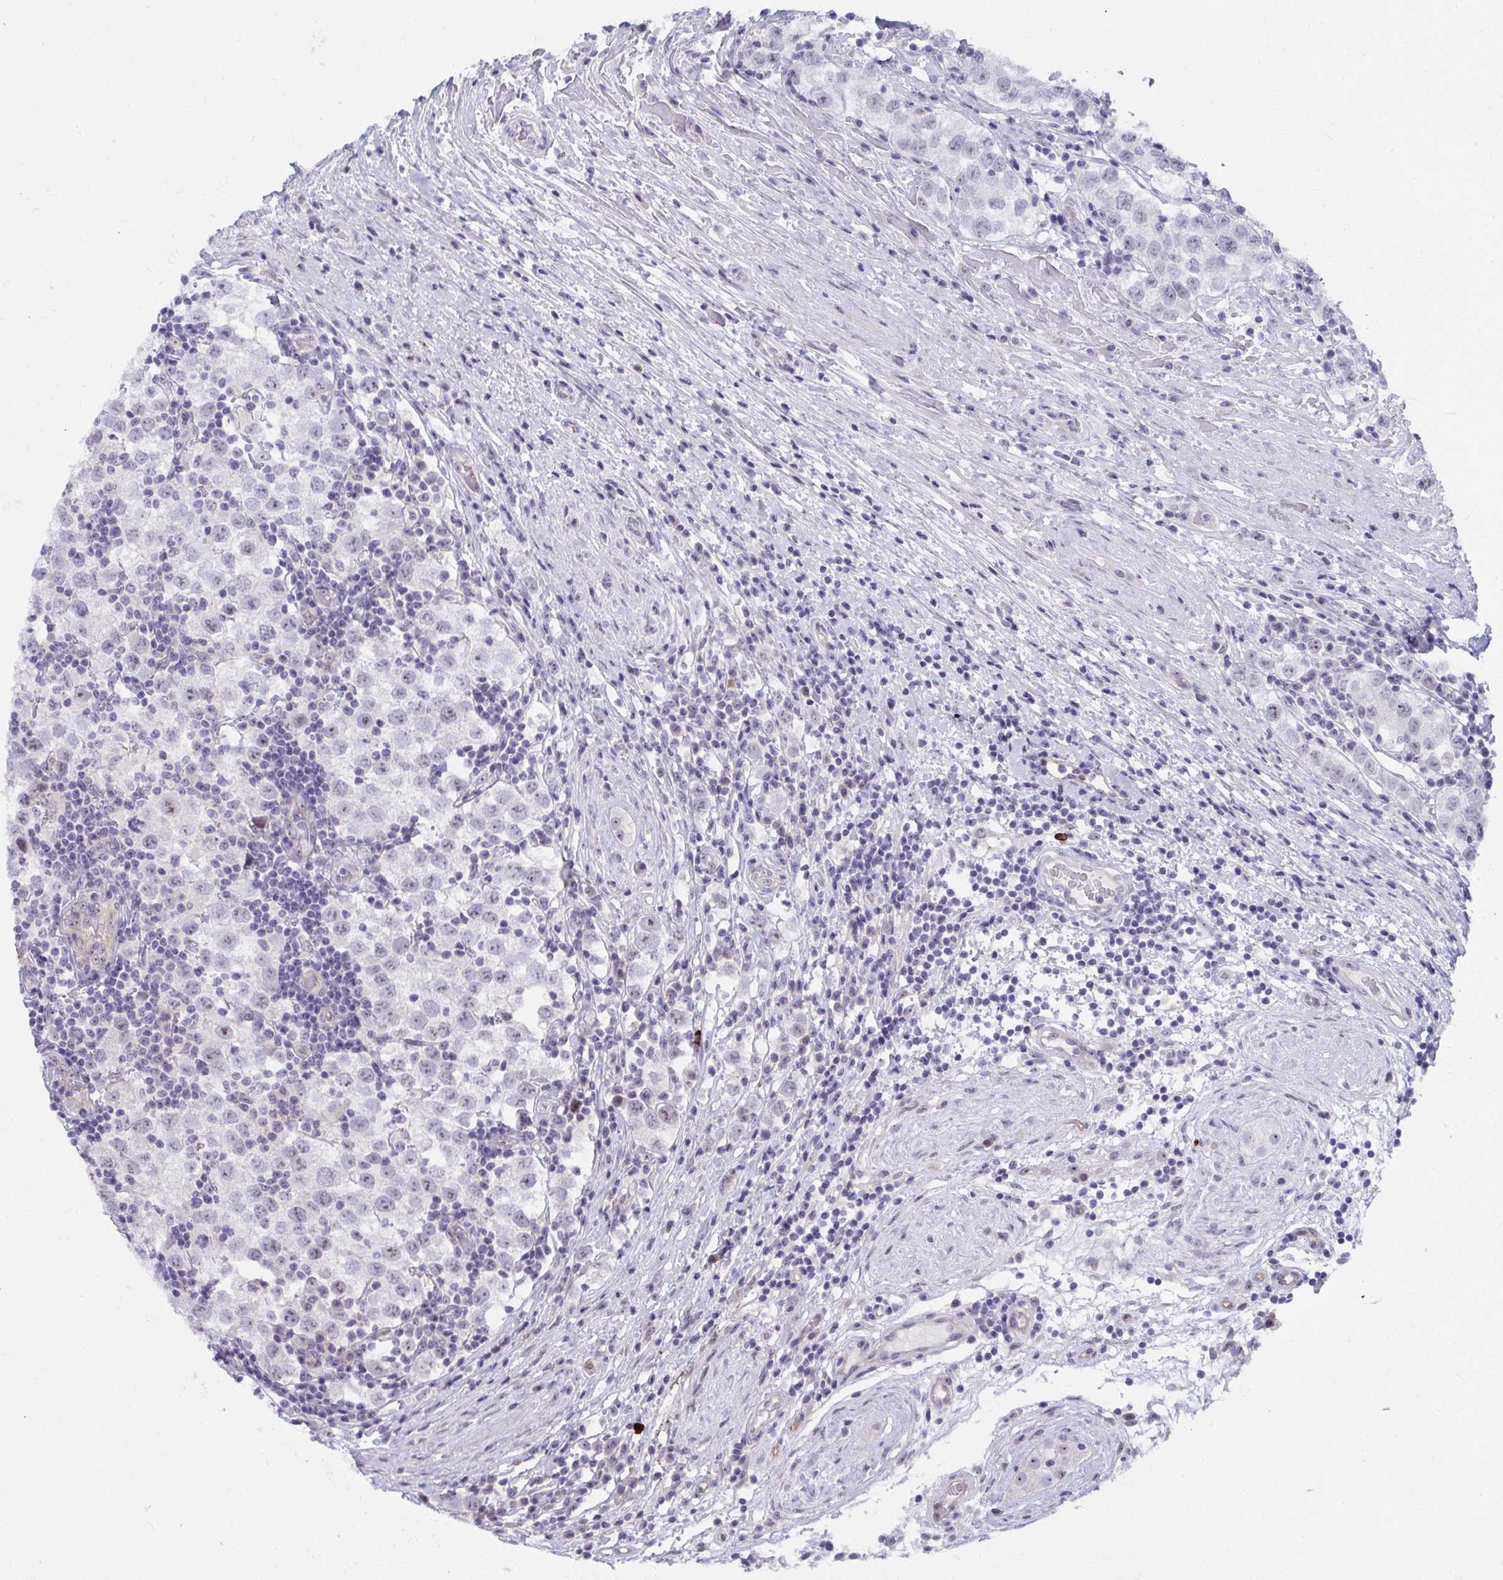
{"staining": {"intensity": "negative", "quantity": "none", "location": "none"}, "tissue": "testis cancer", "cell_type": "Tumor cells", "image_type": "cancer", "snomed": [{"axis": "morphology", "description": "Seminoma, NOS"}, {"axis": "topography", "description": "Testis"}], "caption": "Histopathology image shows no protein positivity in tumor cells of testis seminoma tissue. (DAB immunohistochemistry visualized using brightfield microscopy, high magnification).", "gene": "MUS81", "patient": {"sex": "male", "age": 34}}